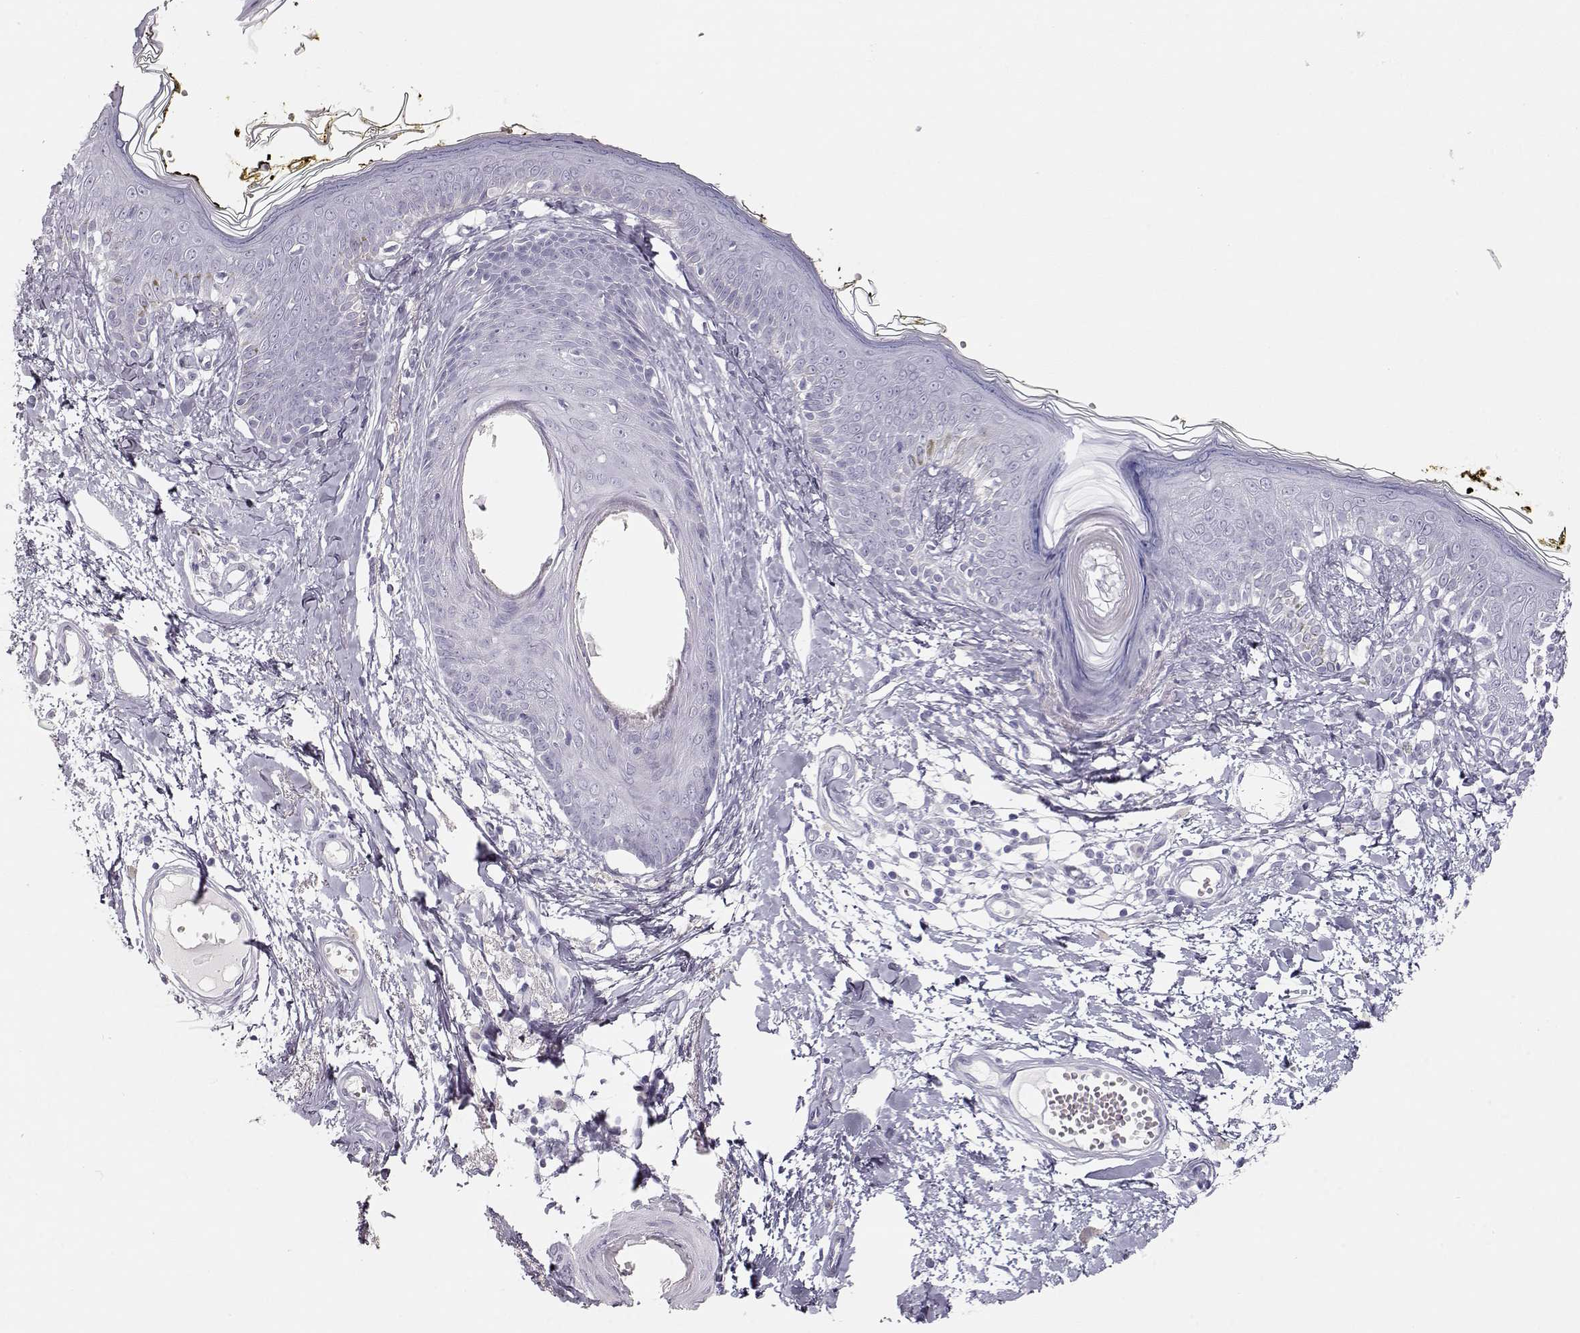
{"staining": {"intensity": "negative", "quantity": "none", "location": "none"}, "tissue": "skin", "cell_type": "Fibroblasts", "image_type": "normal", "snomed": [{"axis": "morphology", "description": "Normal tissue, NOS"}, {"axis": "topography", "description": "Skin"}], "caption": "Skin stained for a protein using immunohistochemistry reveals no positivity fibroblasts.", "gene": "TKTL1", "patient": {"sex": "male", "age": 76}}